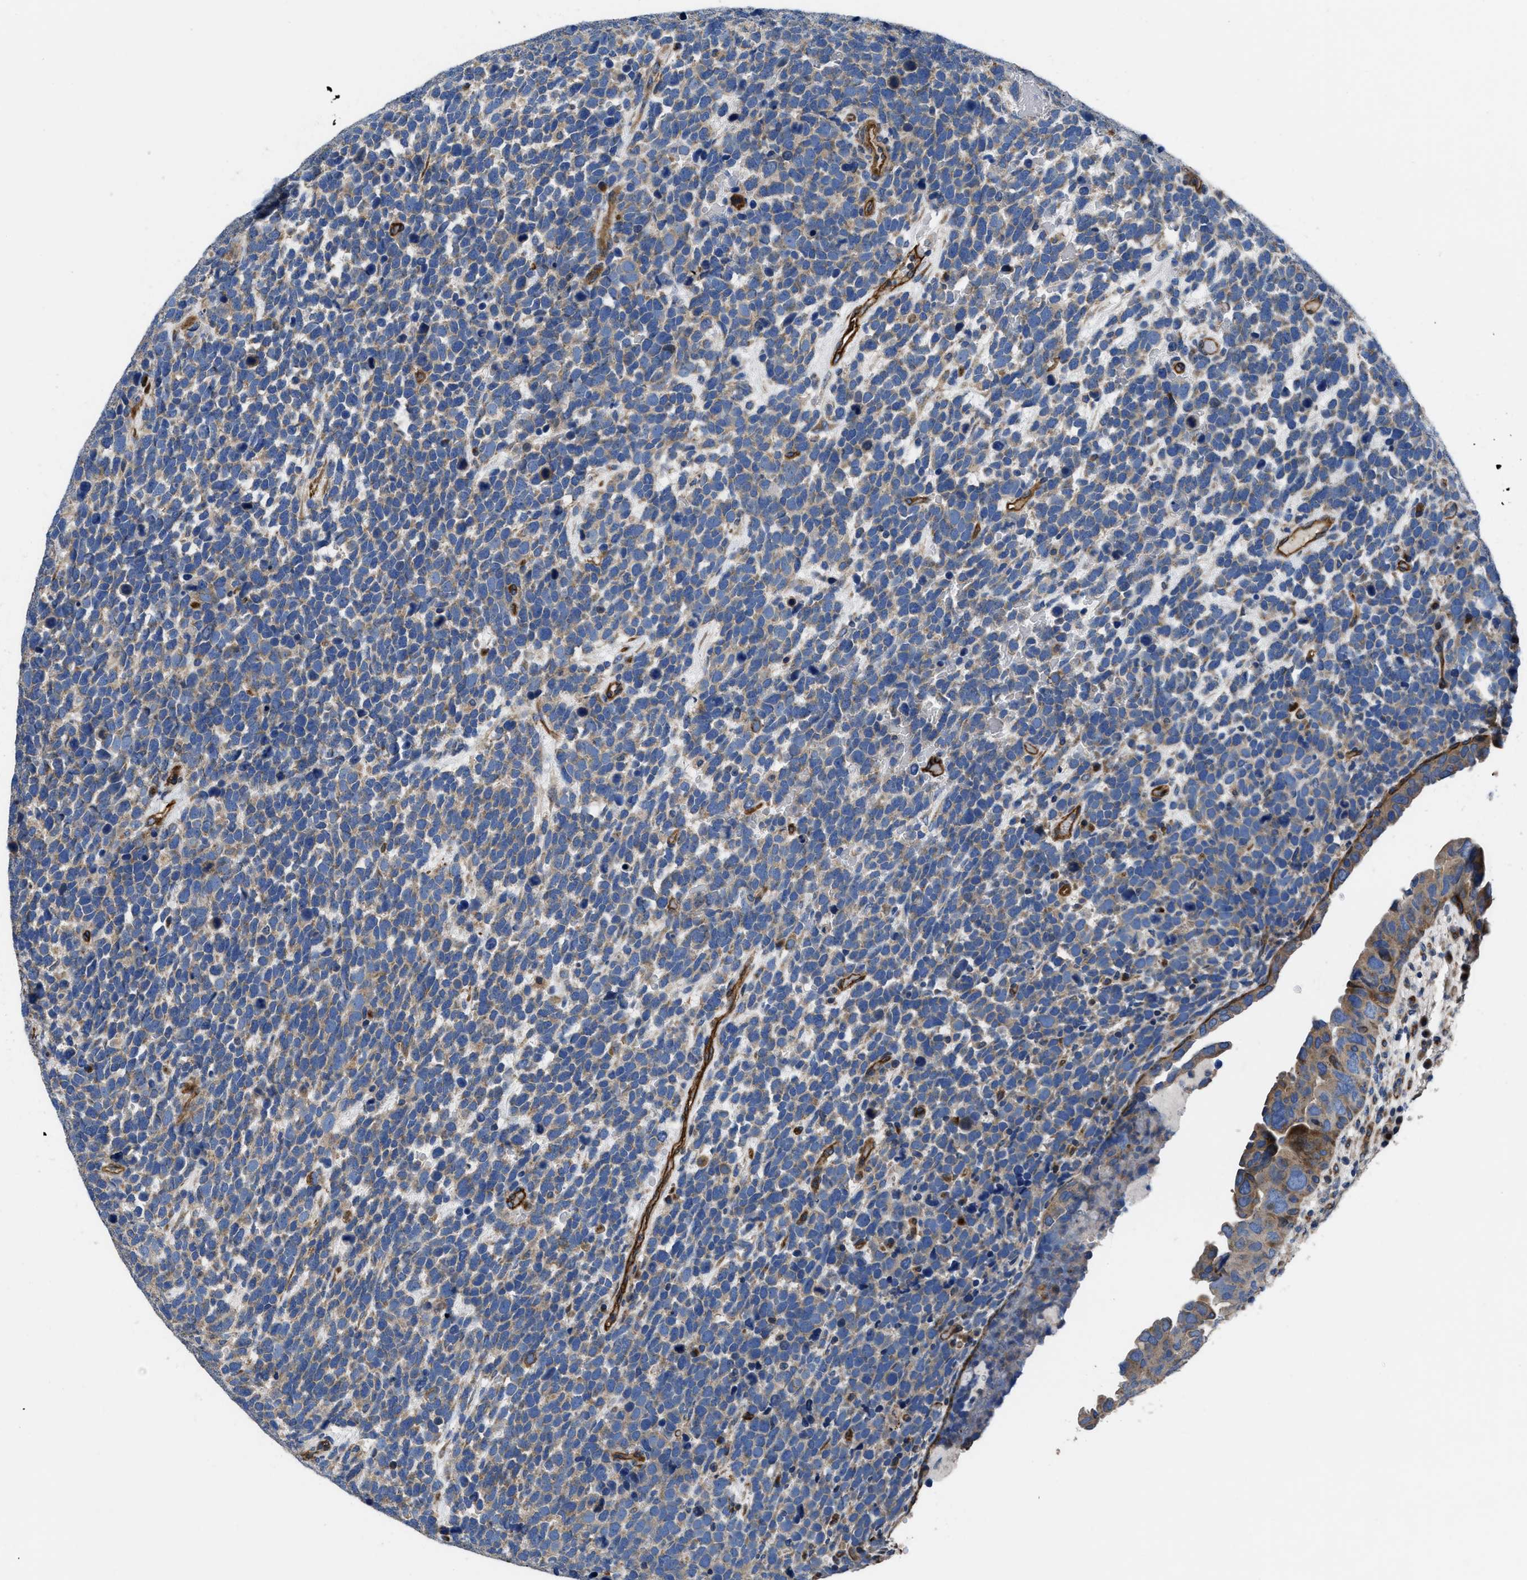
{"staining": {"intensity": "moderate", "quantity": "<25%", "location": "cytoplasmic/membranous"}, "tissue": "urothelial cancer", "cell_type": "Tumor cells", "image_type": "cancer", "snomed": [{"axis": "morphology", "description": "Urothelial carcinoma, High grade"}, {"axis": "topography", "description": "Urinary bladder"}], "caption": "A low amount of moderate cytoplasmic/membranous positivity is seen in about <25% of tumor cells in urothelial carcinoma (high-grade) tissue.", "gene": "NT5E", "patient": {"sex": "female", "age": 82}}